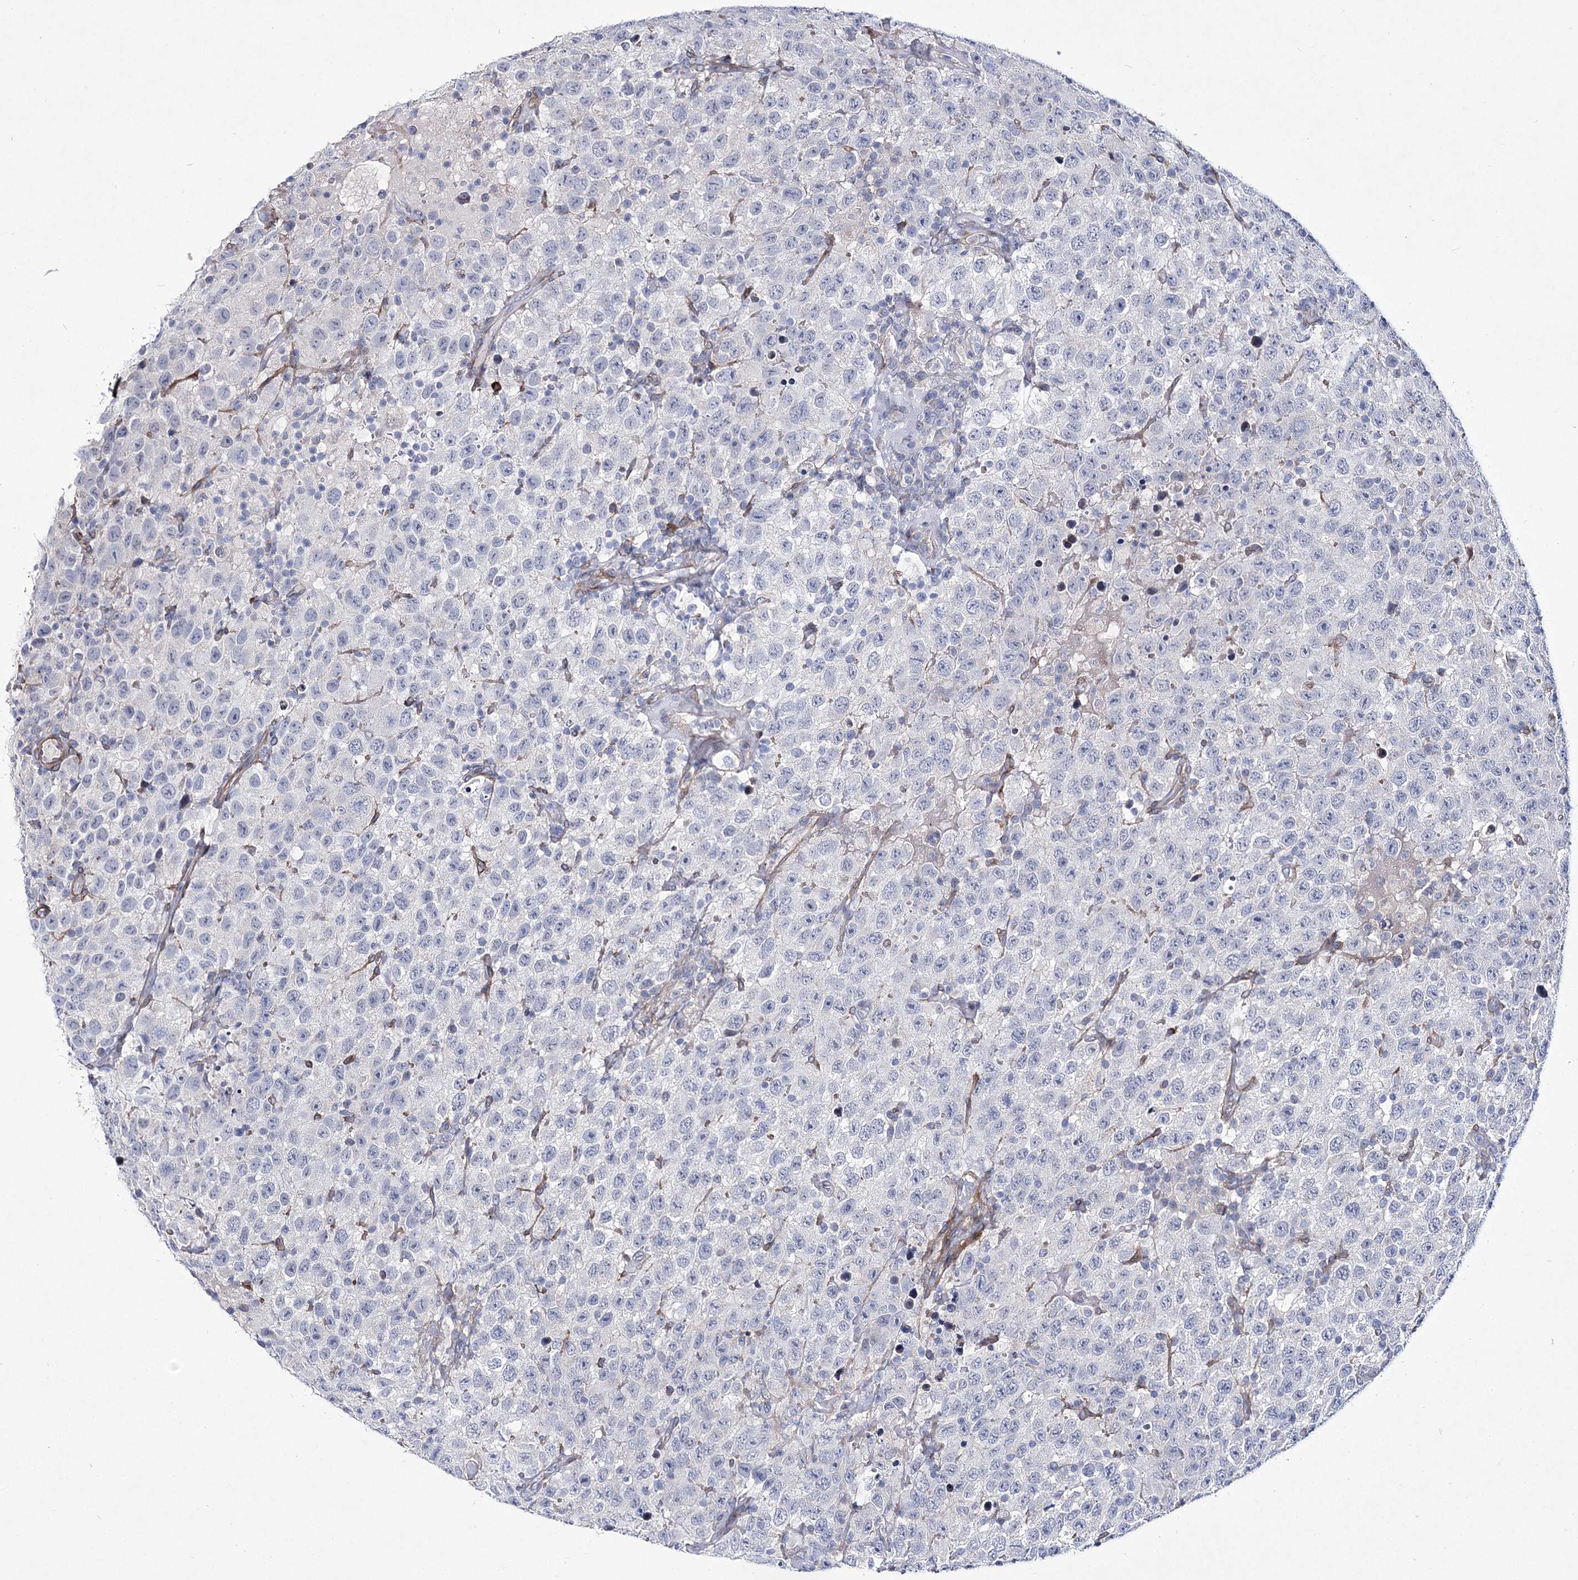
{"staining": {"intensity": "negative", "quantity": "none", "location": "none"}, "tissue": "testis cancer", "cell_type": "Tumor cells", "image_type": "cancer", "snomed": [{"axis": "morphology", "description": "Seminoma, NOS"}, {"axis": "topography", "description": "Testis"}], "caption": "DAB immunohistochemical staining of human testis cancer (seminoma) exhibits no significant expression in tumor cells.", "gene": "ANO1", "patient": {"sex": "male", "age": 41}}